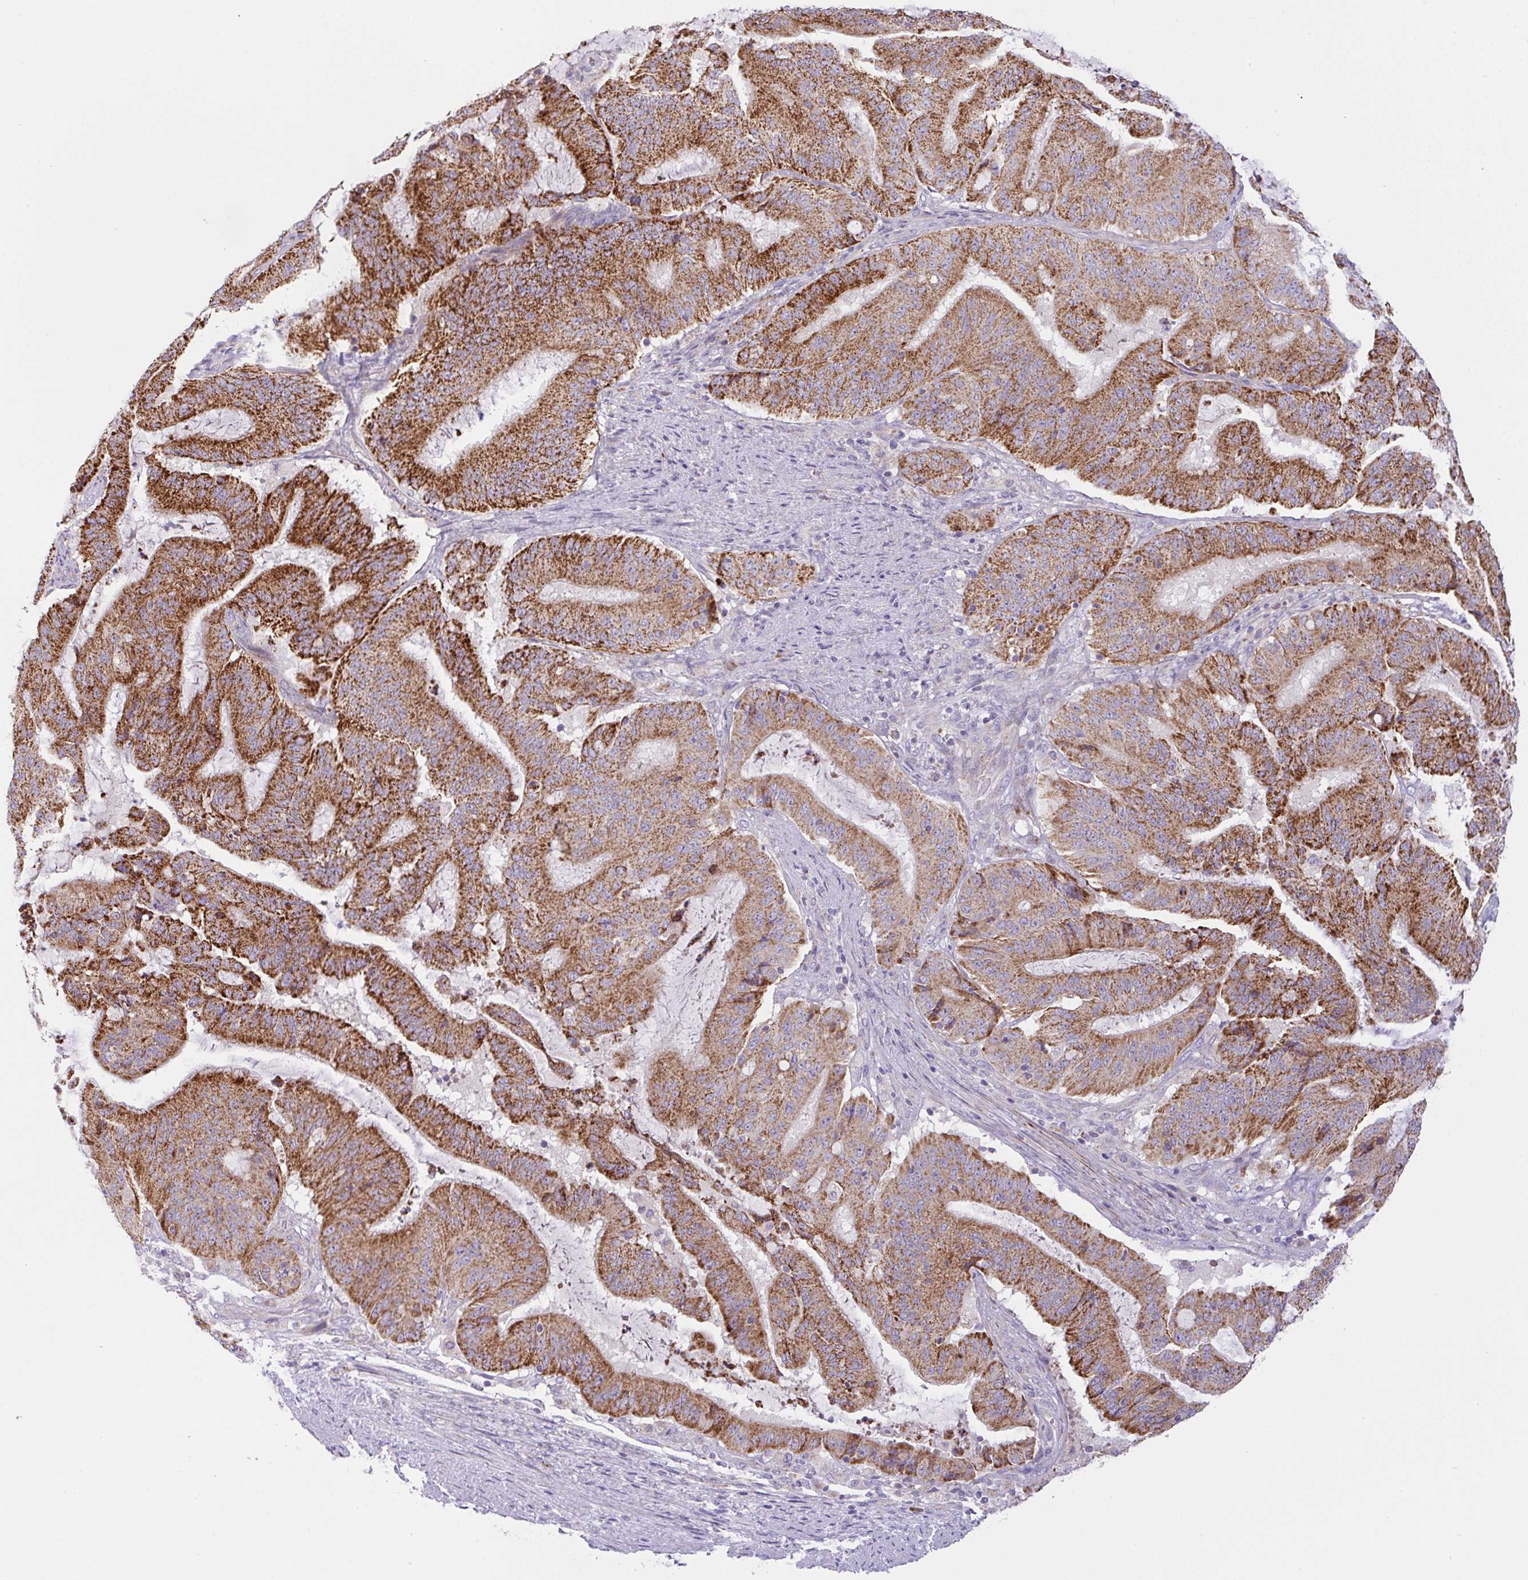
{"staining": {"intensity": "strong", "quantity": ">75%", "location": "cytoplasmic/membranous"}, "tissue": "liver cancer", "cell_type": "Tumor cells", "image_type": "cancer", "snomed": [{"axis": "morphology", "description": "Normal tissue, NOS"}, {"axis": "morphology", "description": "Cholangiocarcinoma"}, {"axis": "topography", "description": "Liver"}, {"axis": "topography", "description": "Peripheral nerve tissue"}], "caption": "A brown stain labels strong cytoplasmic/membranous positivity of a protein in human cholangiocarcinoma (liver) tumor cells.", "gene": "CHDH", "patient": {"sex": "female", "age": 73}}